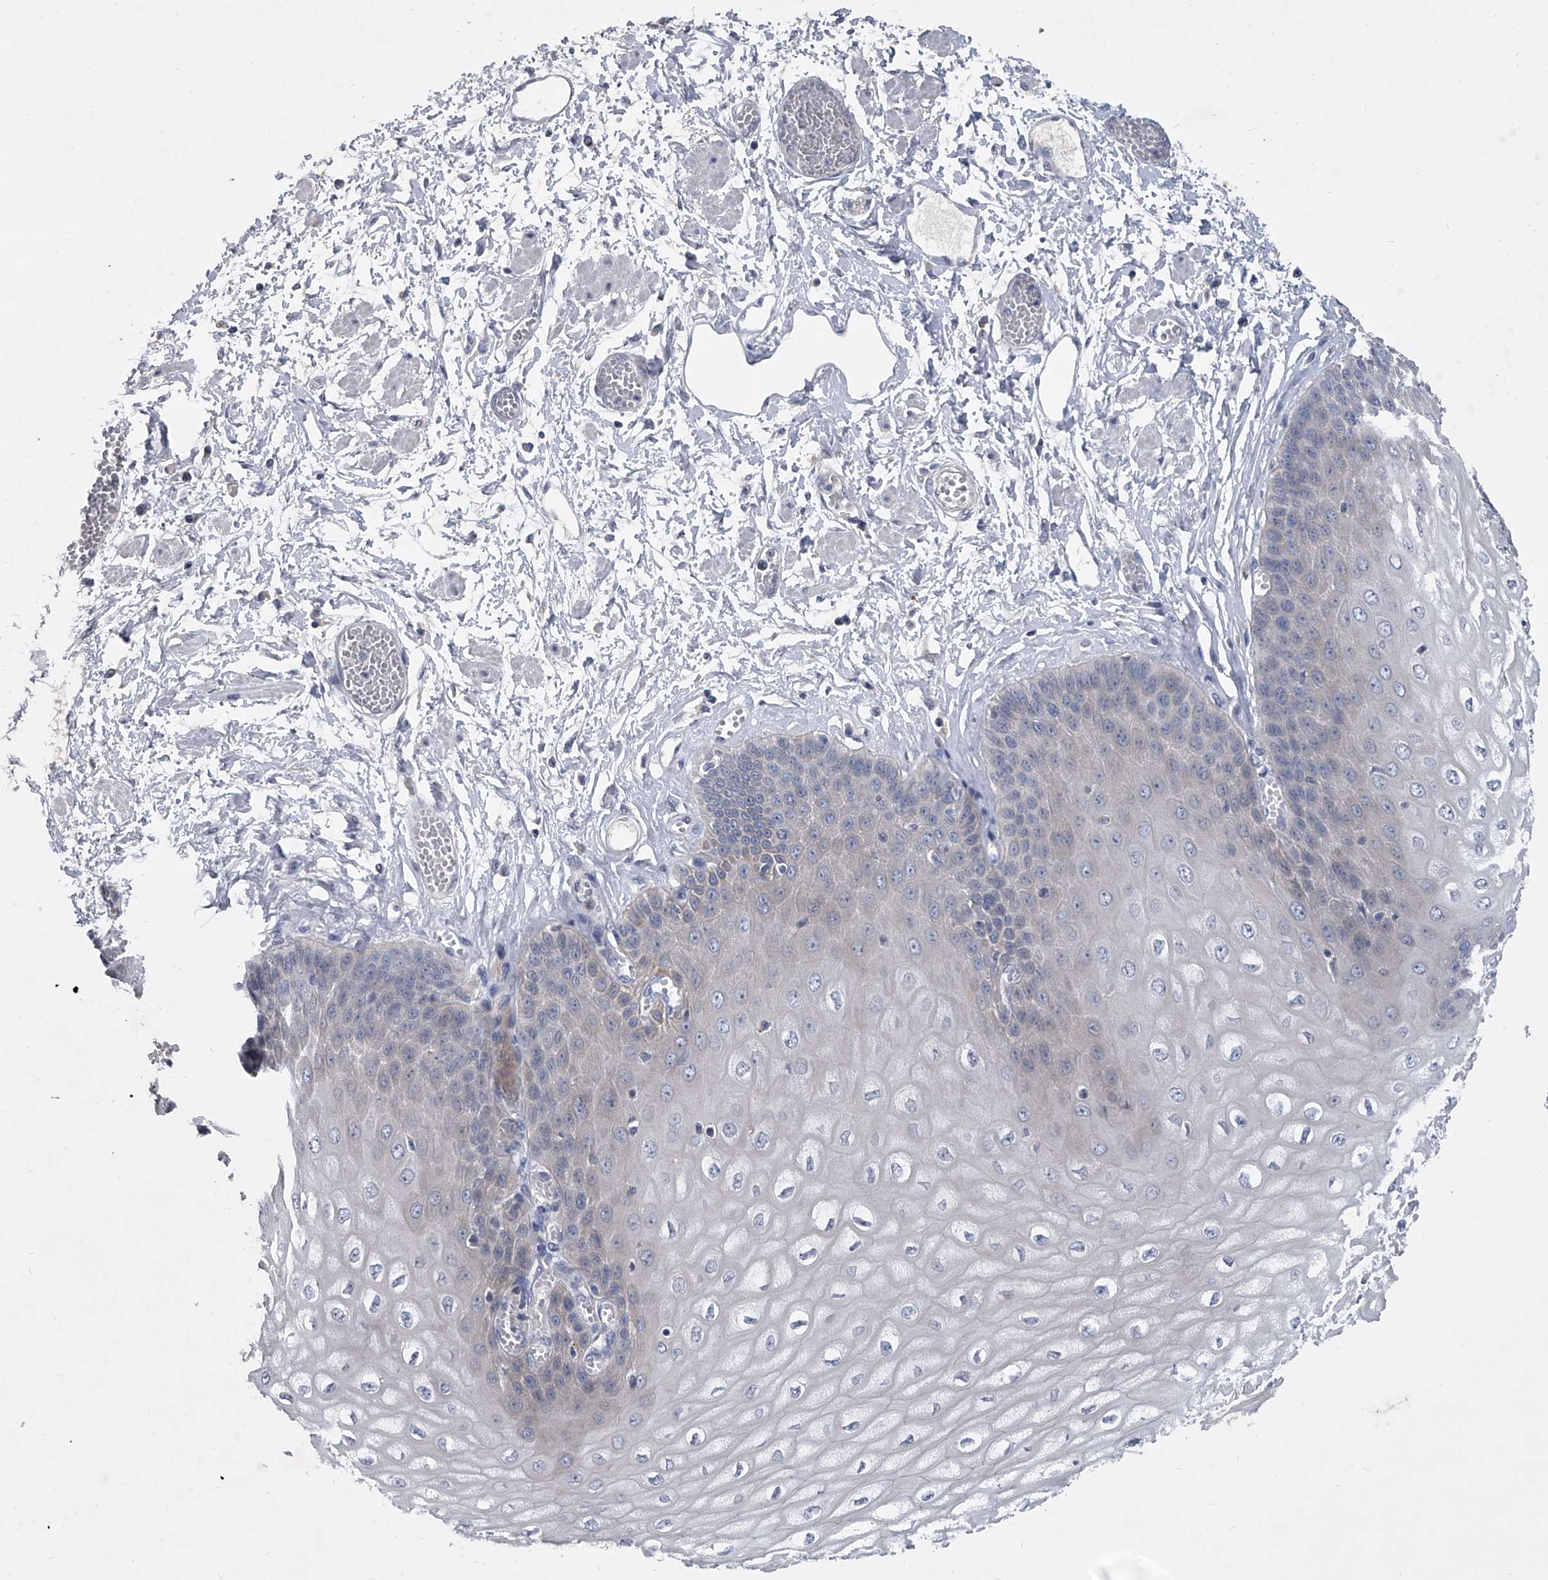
{"staining": {"intensity": "weak", "quantity": "25%-75%", "location": "cytoplasmic/membranous"}, "tissue": "esophagus", "cell_type": "Squamous epithelial cells", "image_type": "normal", "snomed": [{"axis": "morphology", "description": "Normal tissue, NOS"}, {"axis": "topography", "description": "Esophagus"}], "caption": "This histopathology image shows IHC staining of unremarkable human esophagus, with low weak cytoplasmic/membranous positivity in approximately 25%-75% of squamous epithelial cells.", "gene": "SPP1", "patient": {"sex": "male", "age": 60}}